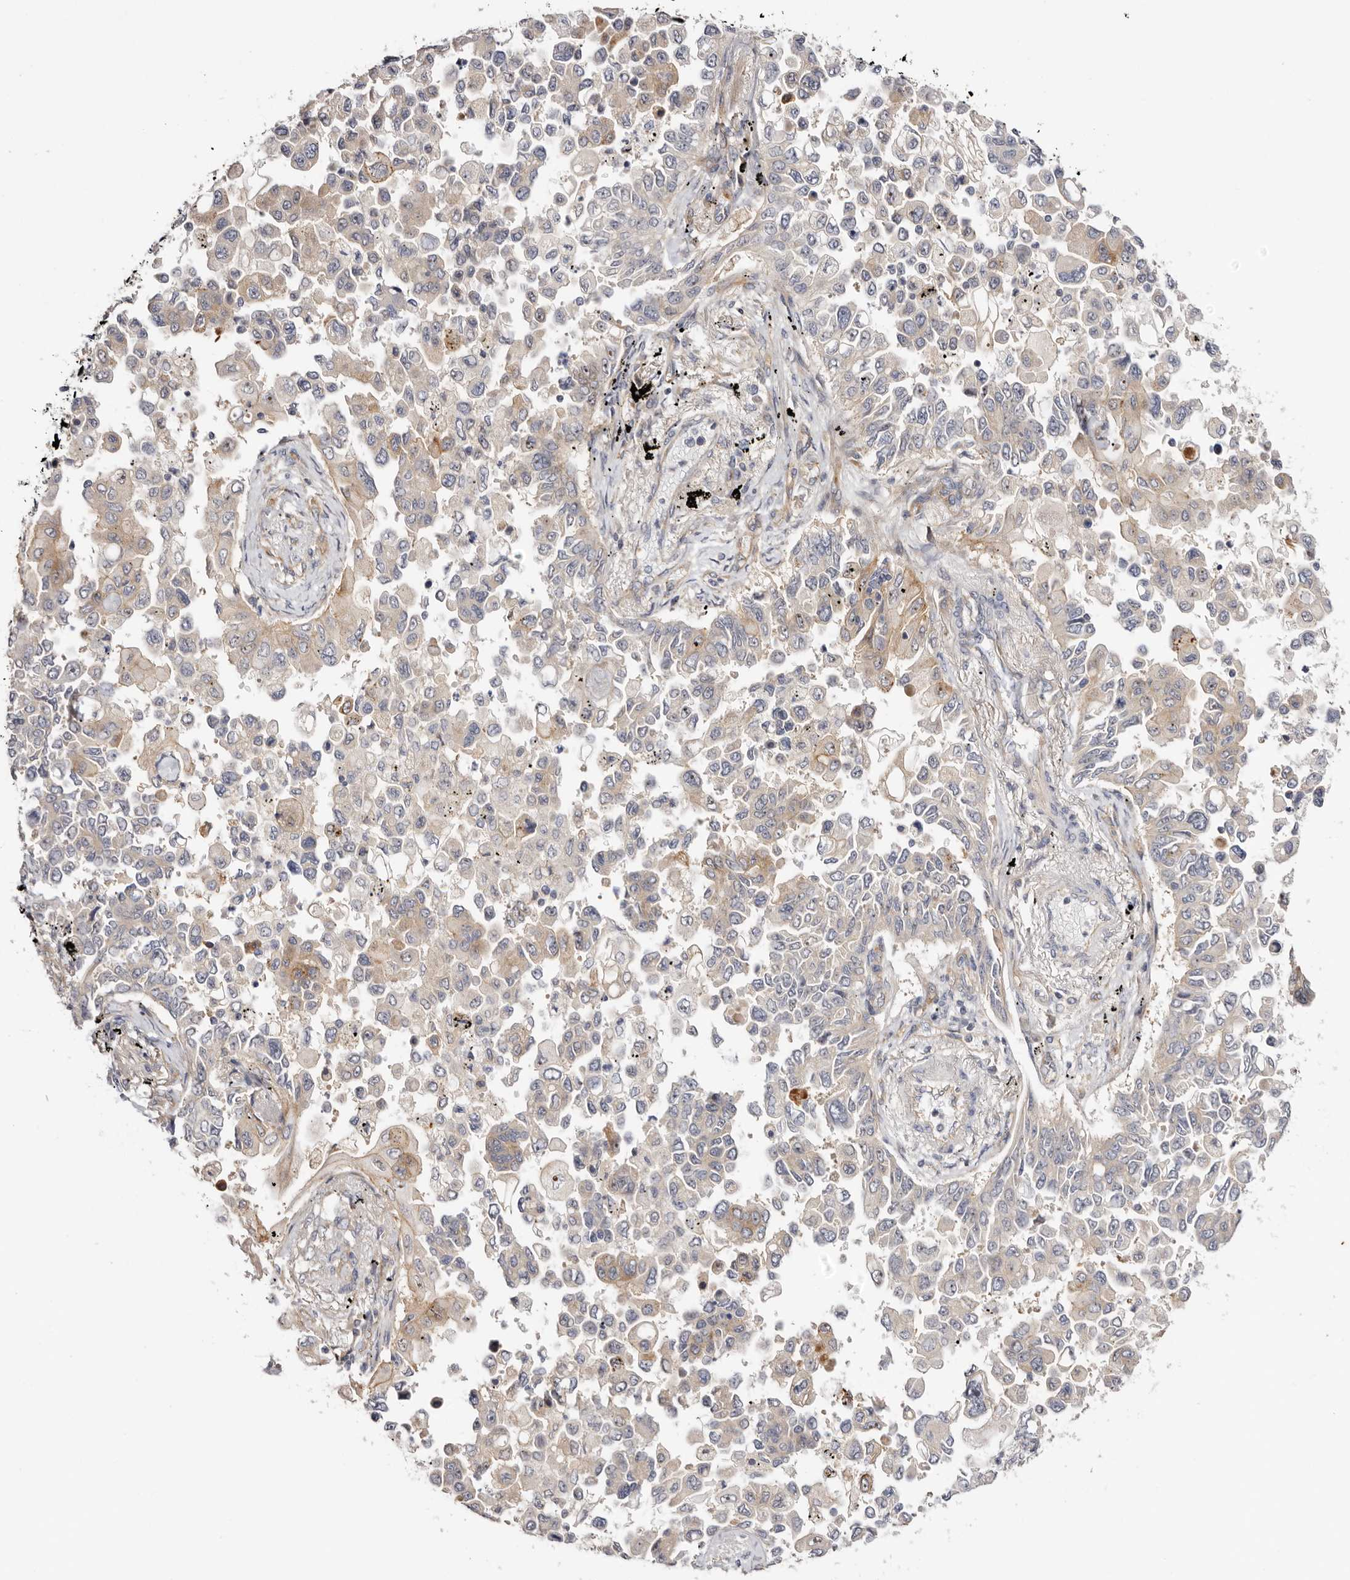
{"staining": {"intensity": "weak", "quantity": "25%-75%", "location": "cytoplasmic/membranous,nuclear"}, "tissue": "lung cancer", "cell_type": "Tumor cells", "image_type": "cancer", "snomed": [{"axis": "morphology", "description": "Adenocarcinoma, NOS"}, {"axis": "topography", "description": "Lung"}], "caption": "IHC of adenocarcinoma (lung) shows low levels of weak cytoplasmic/membranous and nuclear expression in about 25%-75% of tumor cells. (IHC, brightfield microscopy, high magnification).", "gene": "PANK4", "patient": {"sex": "female", "age": 67}}